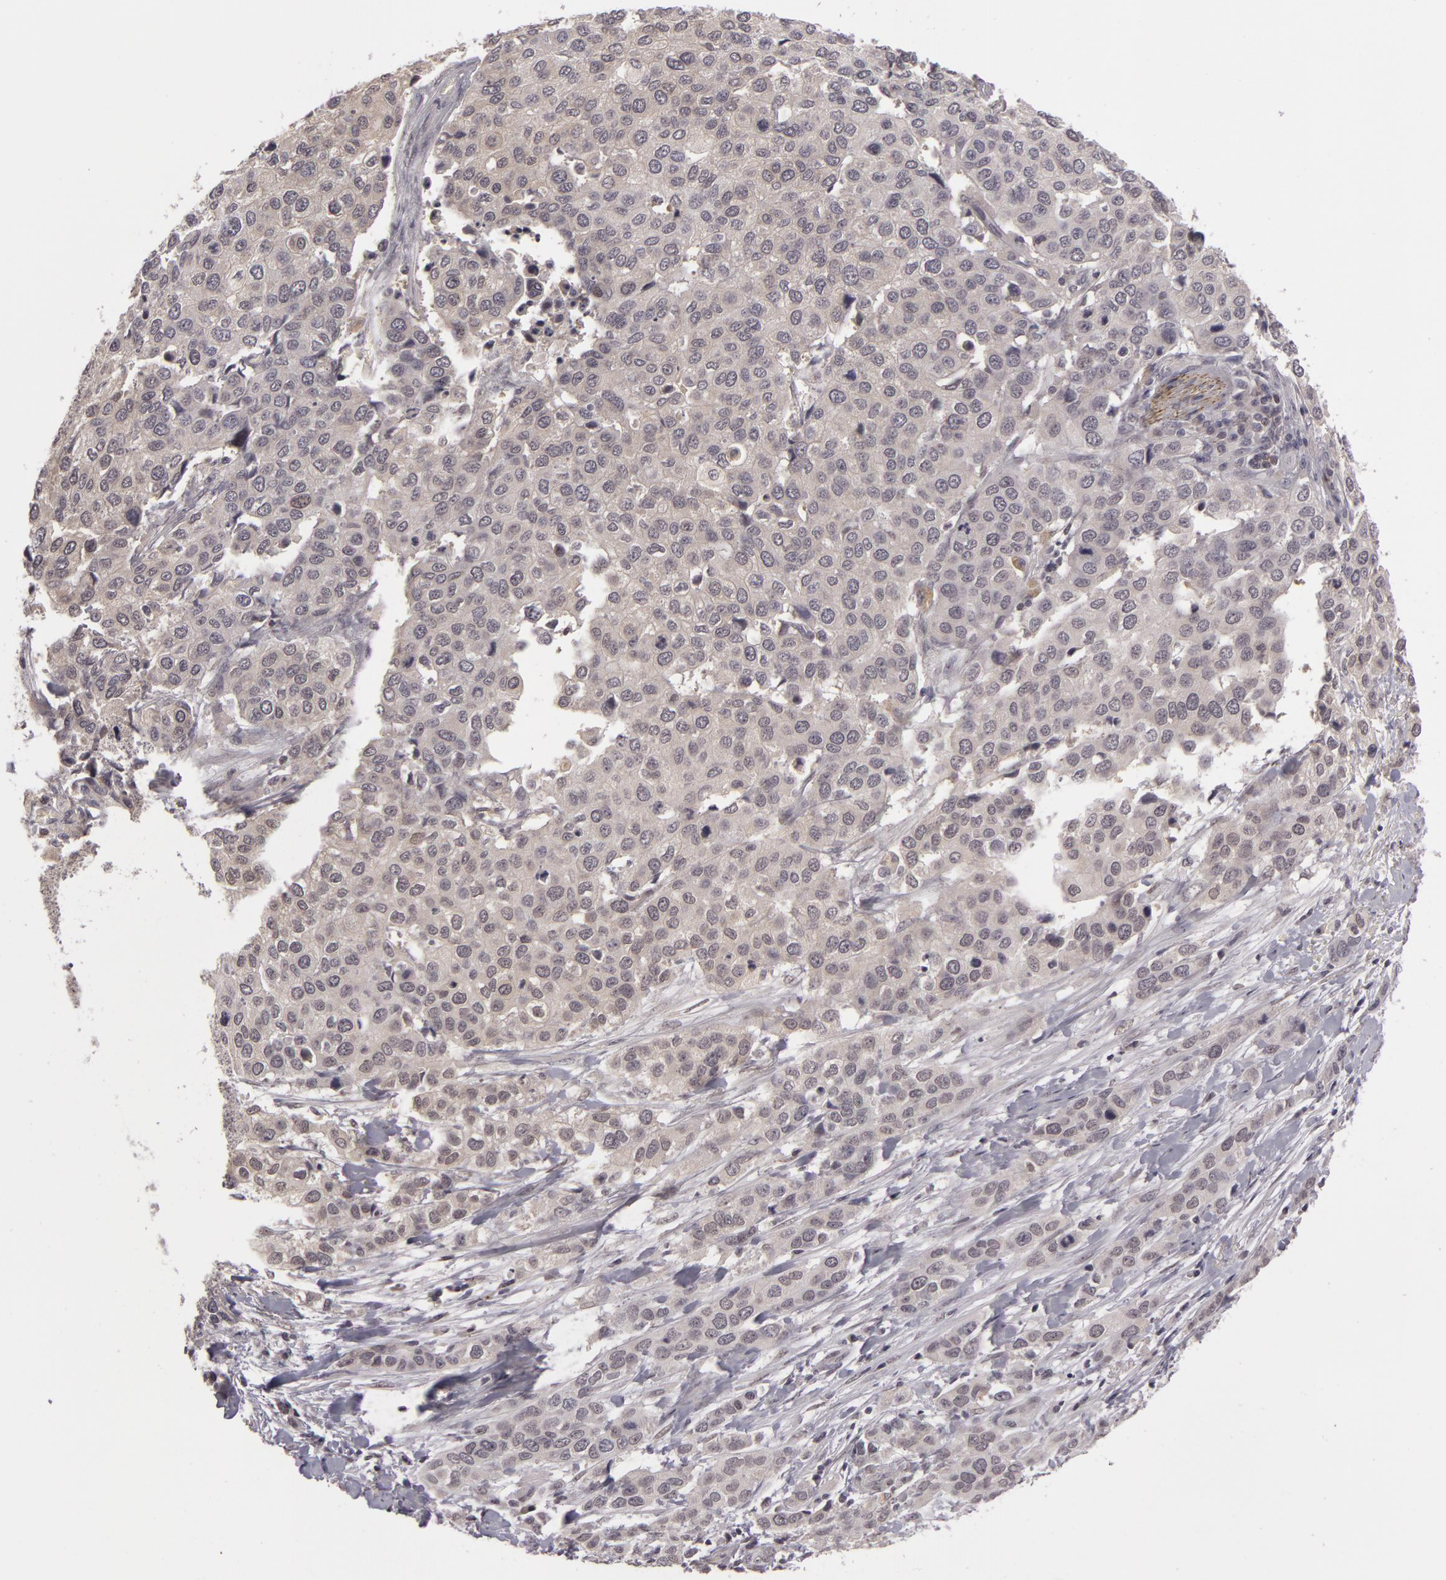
{"staining": {"intensity": "negative", "quantity": "none", "location": "none"}, "tissue": "cervical cancer", "cell_type": "Tumor cells", "image_type": "cancer", "snomed": [{"axis": "morphology", "description": "Squamous cell carcinoma, NOS"}, {"axis": "topography", "description": "Cervix"}], "caption": "This is an IHC micrograph of human cervical cancer (squamous cell carcinoma). There is no positivity in tumor cells.", "gene": "RRP7A", "patient": {"sex": "female", "age": 54}}